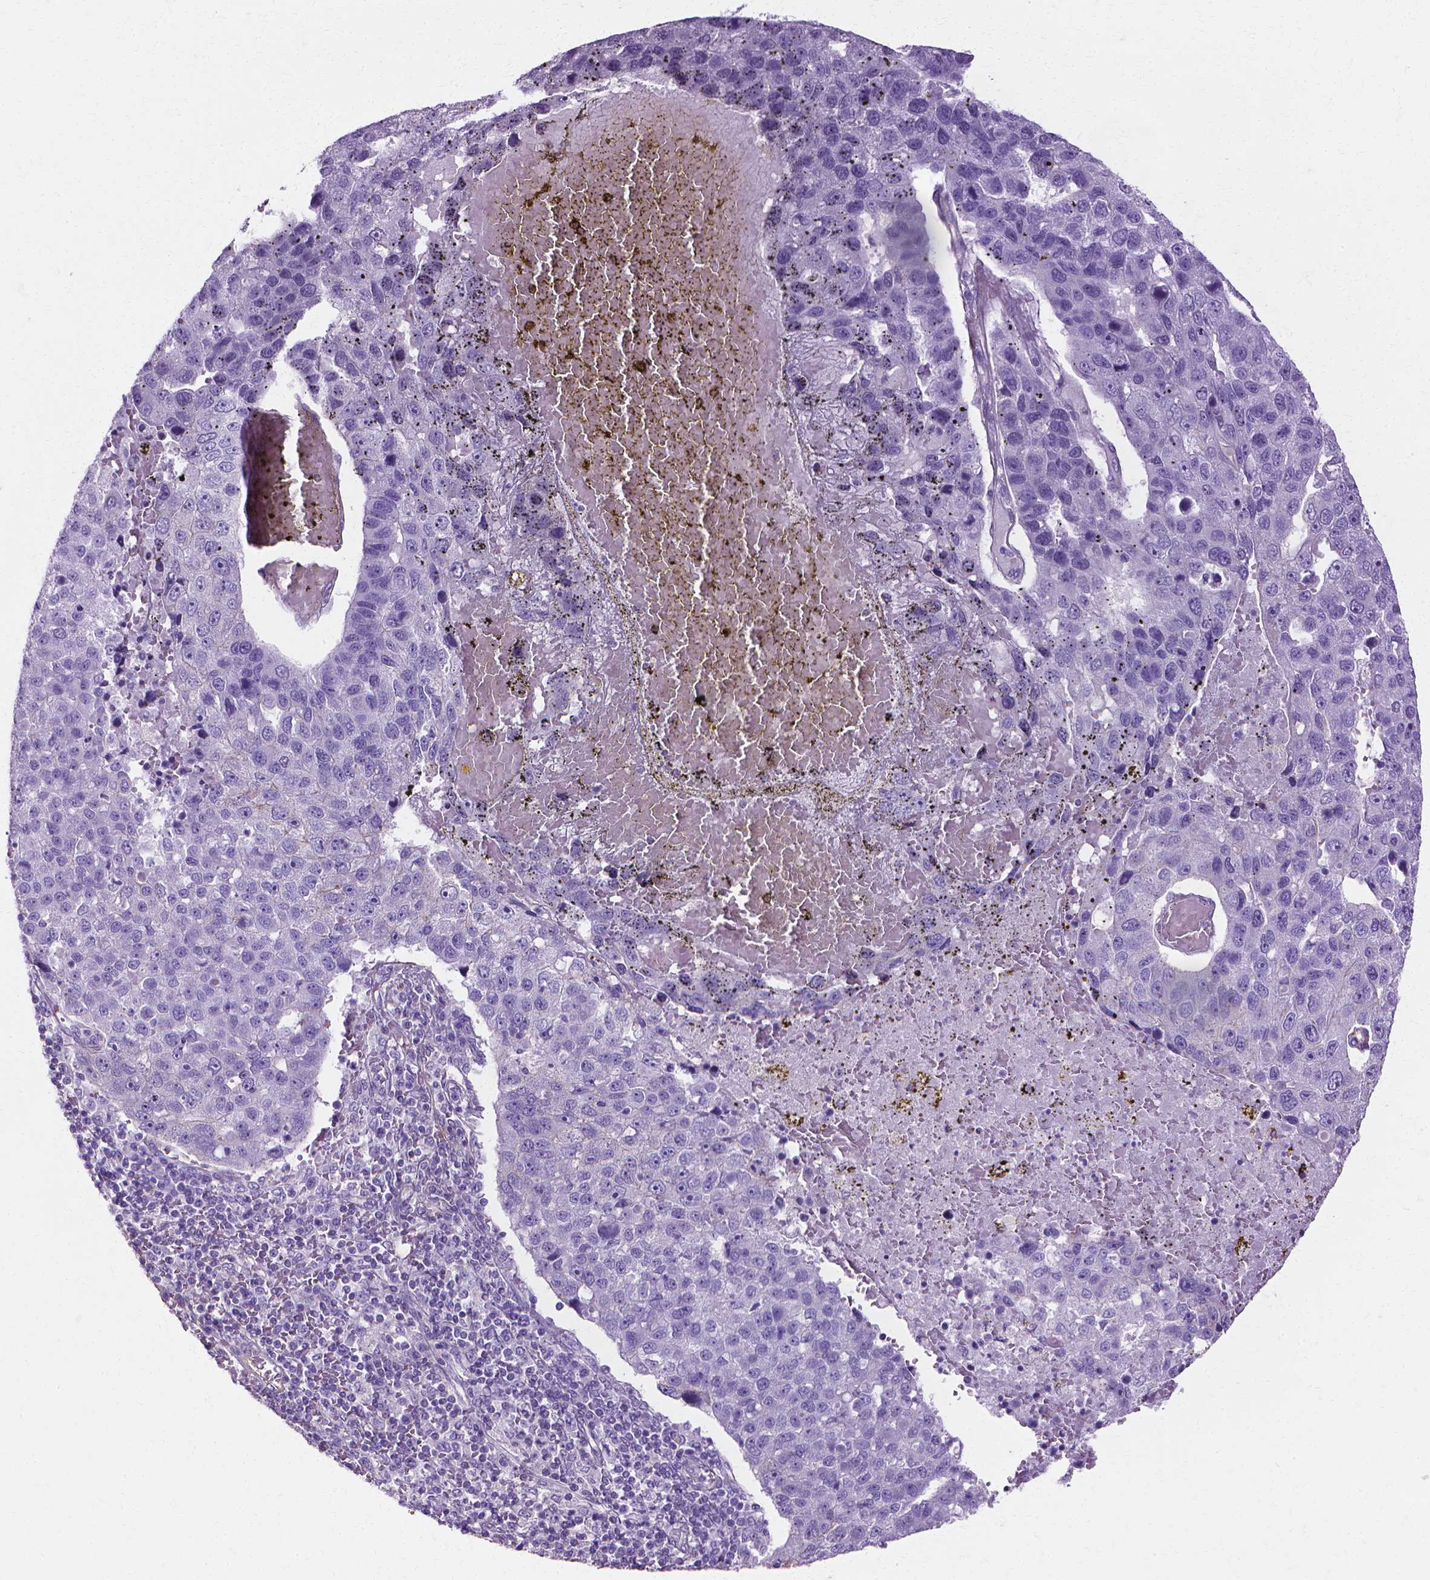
{"staining": {"intensity": "negative", "quantity": "none", "location": "none"}, "tissue": "pancreatic cancer", "cell_type": "Tumor cells", "image_type": "cancer", "snomed": [{"axis": "morphology", "description": "Adenocarcinoma, NOS"}, {"axis": "topography", "description": "Pancreas"}], "caption": "Immunohistochemistry of adenocarcinoma (pancreatic) reveals no expression in tumor cells.", "gene": "CFAP157", "patient": {"sex": "female", "age": 61}}